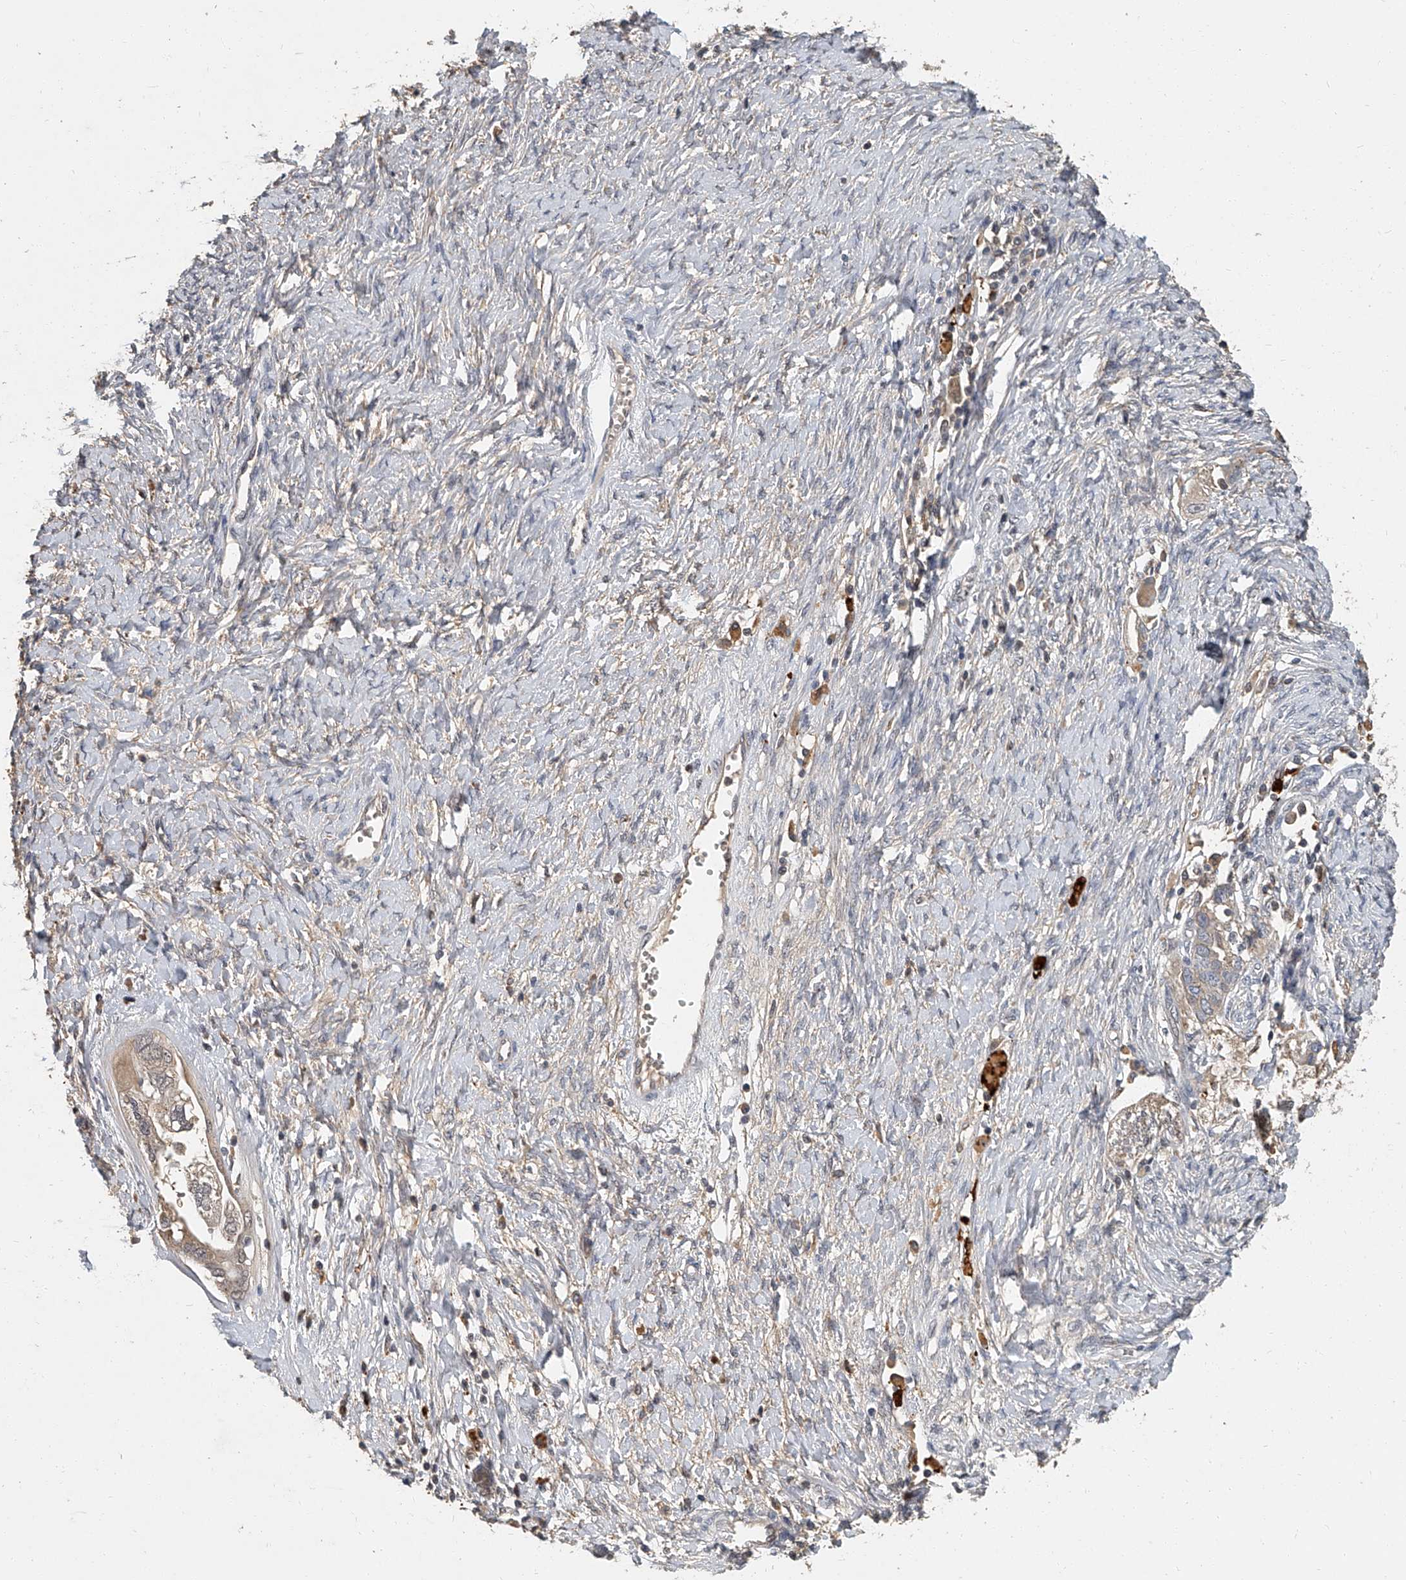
{"staining": {"intensity": "weak", "quantity": ">75%", "location": "cytoplasmic/membranous"}, "tissue": "ovarian cancer", "cell_type": "Tumor cells", "image_type": "cancer", "snomed": [{"axis": "morphology", "description": "Carcinoma, NOS"}, {"axis": "morphology", "description": "Cystadenocarcinoma, serous, NOS"}, {"axis": "topography", "description": "Ovary"}], "caption": "Carcinoma (ovarian) stained with a protein marker shows weak staining in tumor cells.", "gene": "JAG2", "patient": {"sex": "female", "age": 69}}